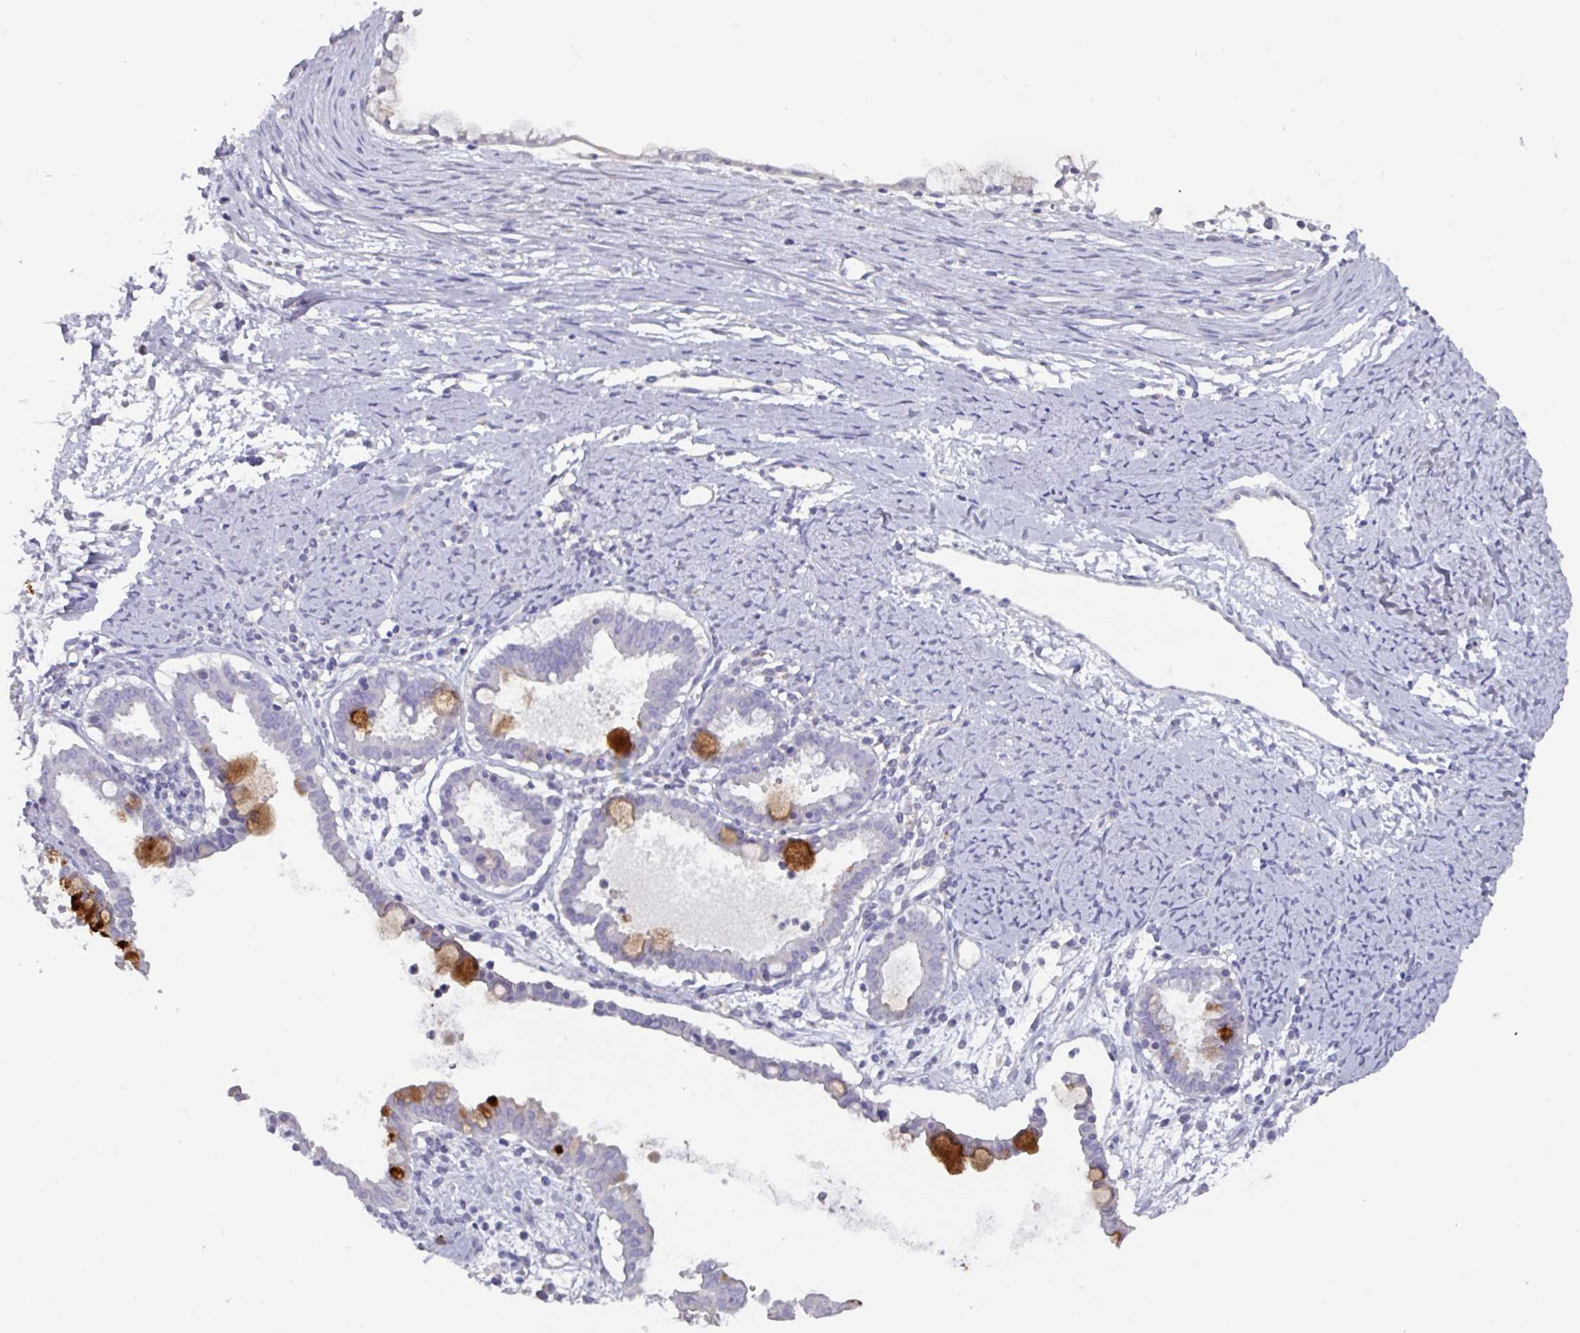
{"staining": {"intensity": "strong", "quantity": "<25%", "location": "cytoplasmic/membranous"}, "tissue": "ovarian cancer", "cell_type": "Tumor cells", "image_type": "cancer", "snomed": [{"axis": "morphology", "description": "Cystadenocarcinoma, mucinous, NOS"}, {"axis": "topography", "description": "Ovary"}], "caption": "High-power microscopy captured an immunohistochemistry image of ovarian cancer, revealing strong cytoplasmic/membranous staining in about <25% of tumor cells.", "gene": "OR2T10", "patient": {"sex": "female", "age": 61}}